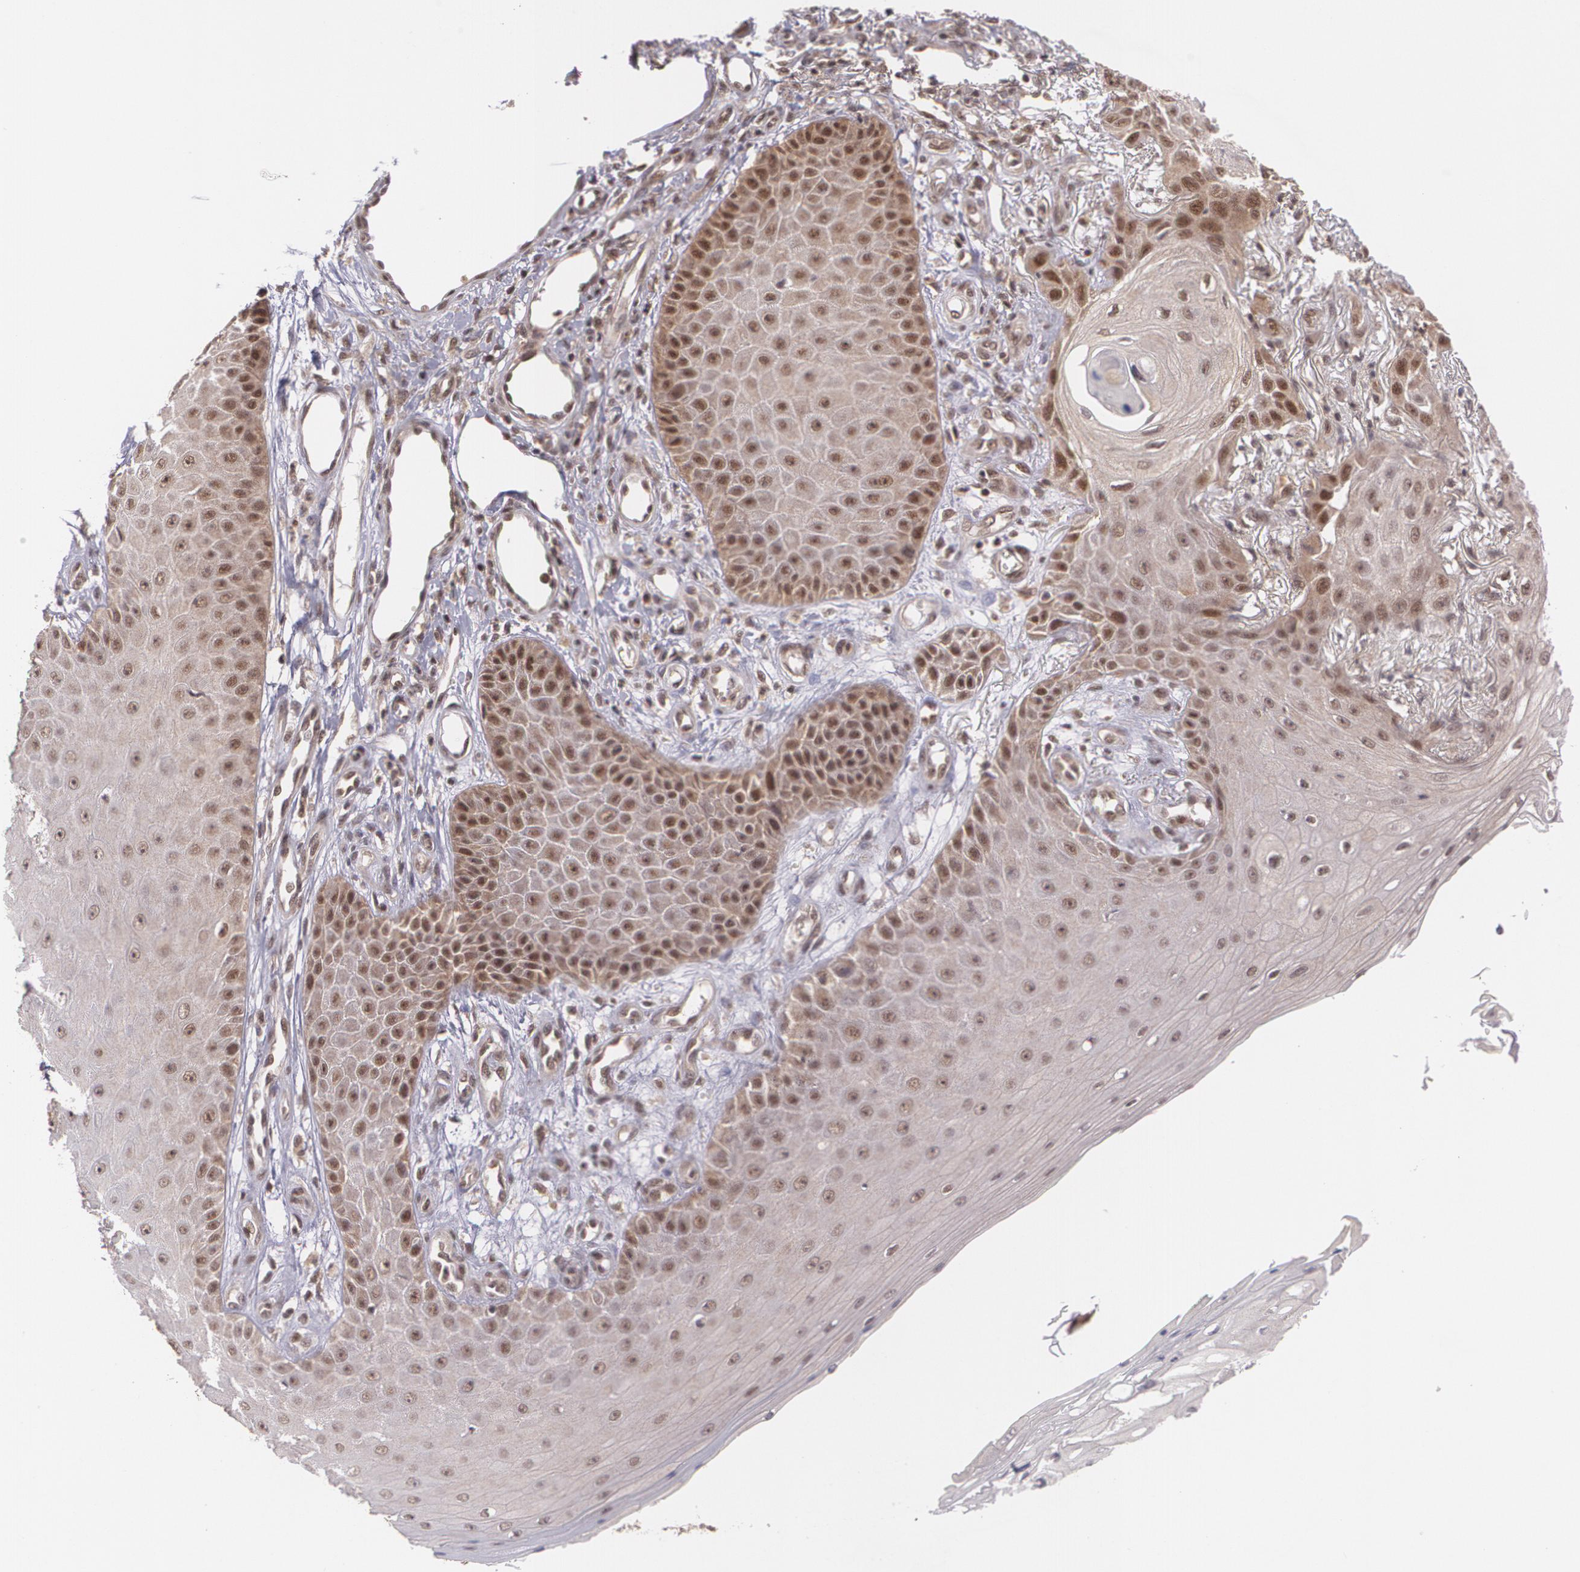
{"staining": {"intensity": "moderate", "quantity": "25%-75%", "location": "cytoplasmic/membranous,nuclear"}, "tissue": "skin cancer", "cell_type": "Tumor cells", "image_type": "cancer", "snomed": [{"axis": "morphology", "description": "Squamous cell carcinoma, NOS"}, {"axis": "topography", "description": "Skin"}], "caption": "Immunohistochemistry (IHC) image of human skin squamous cell carcinoma stained for a protein (brown), which demonstrates medium levels of moderate cytoplasmic/membranous and nuclear staining in about 25%-75% of tumor cells.", "gene": "CUL2", "patient": {"sex": "female", "age": 40}}